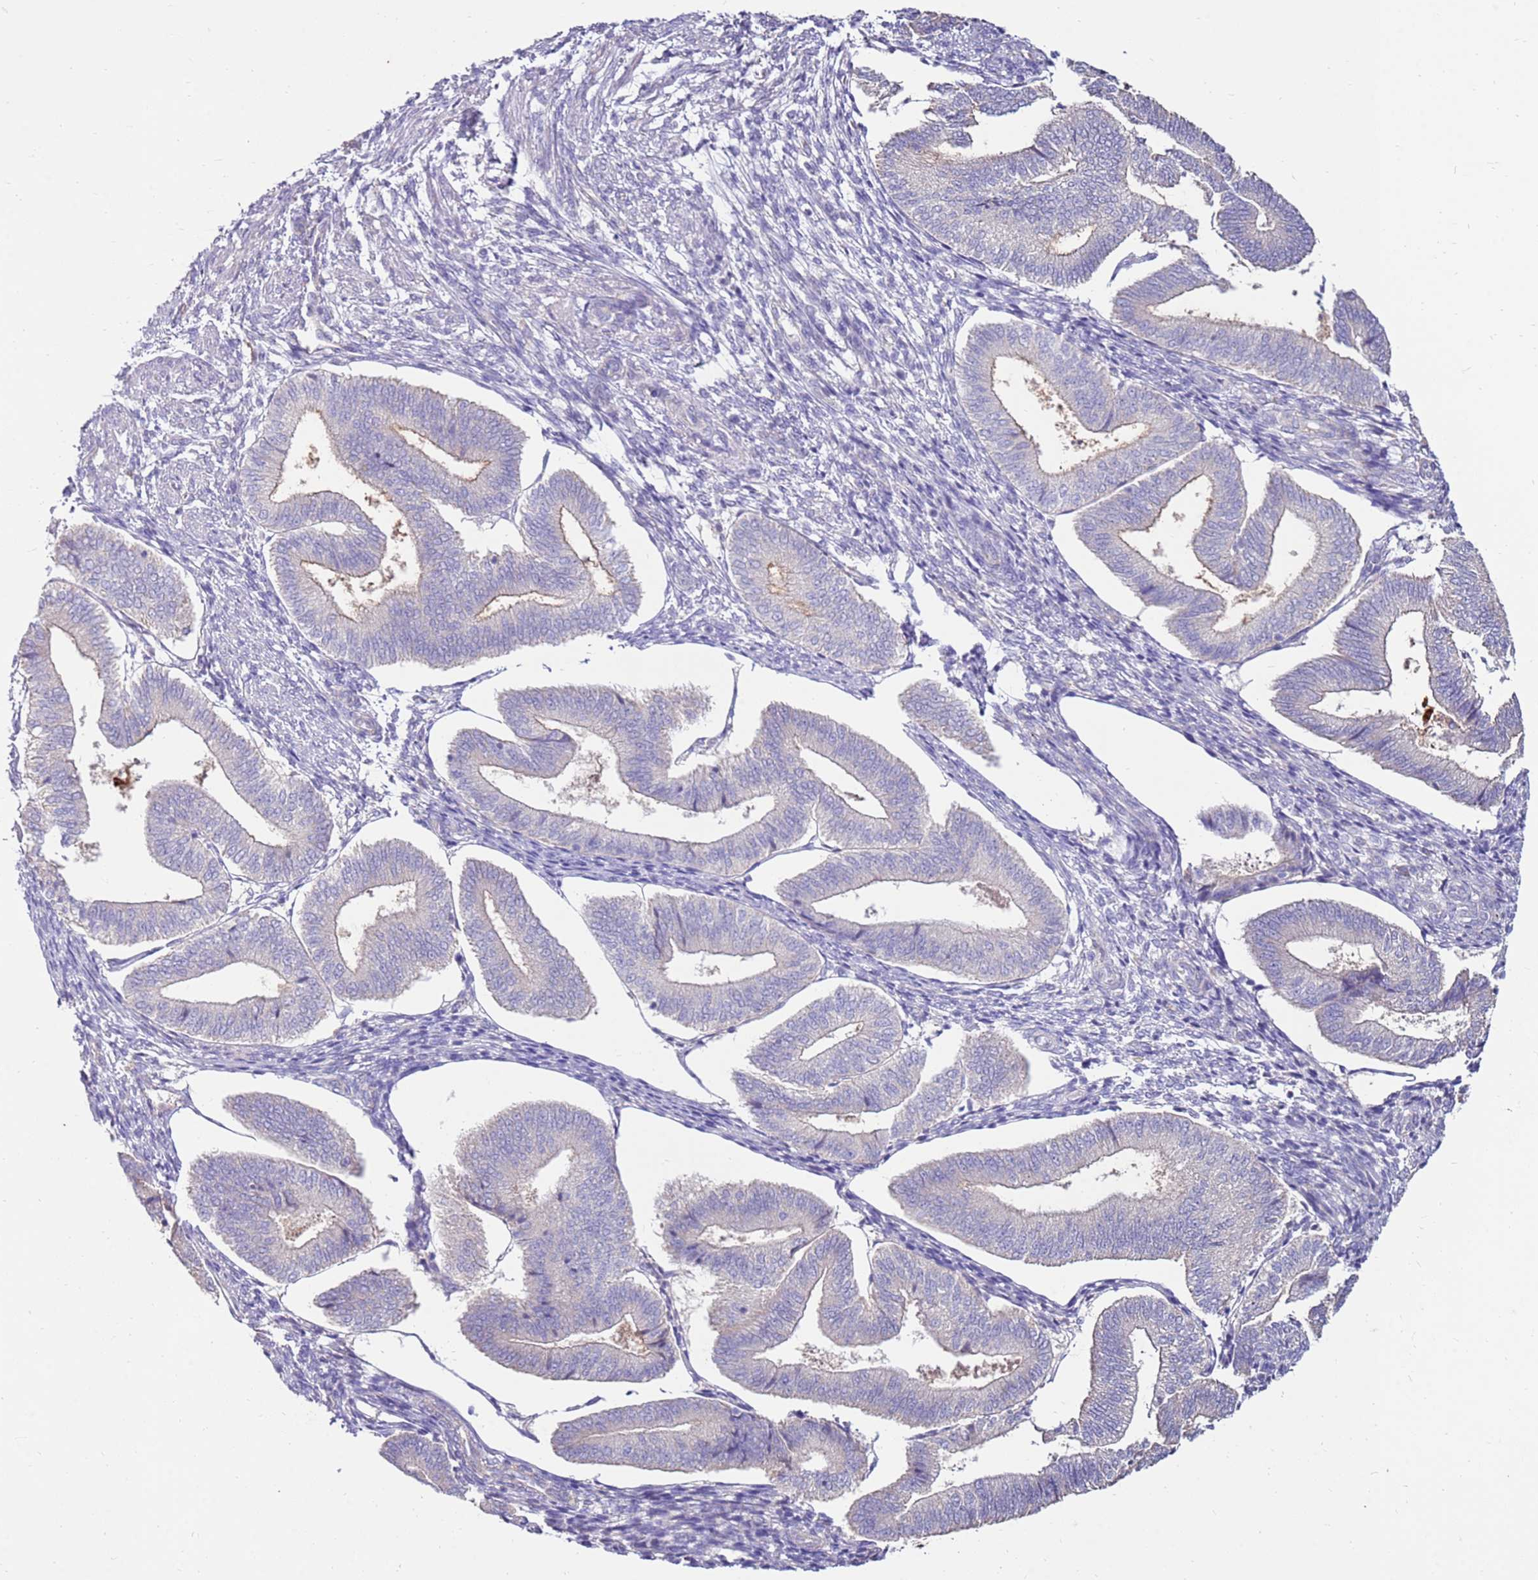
{"staining": {"intensity": "negative", "quantity": "none", "location": "none"}, "tissue": "endometrium", "cell_type": "Cells in endometrial stroma", "image_type": "normal", "snomed": [{"axis": "morphology", "description": "Normal tissue, NOS"}, {"axis": "topography", "description": "Endometrium"}], "caption": "DAB (3,3'-diaminobenzidine) immunohistochemical staining of normal endometrium reveals no significant expression in cells in endometrial stroma. Brightfield microscopy of IHC stained with DAB (3,3'-diaminobenzidine) (brown) and hematoxylin (blue), captured at high magnification.", "gene": "SLC44A4", "patient": {"sex": "female", "age": 34}}